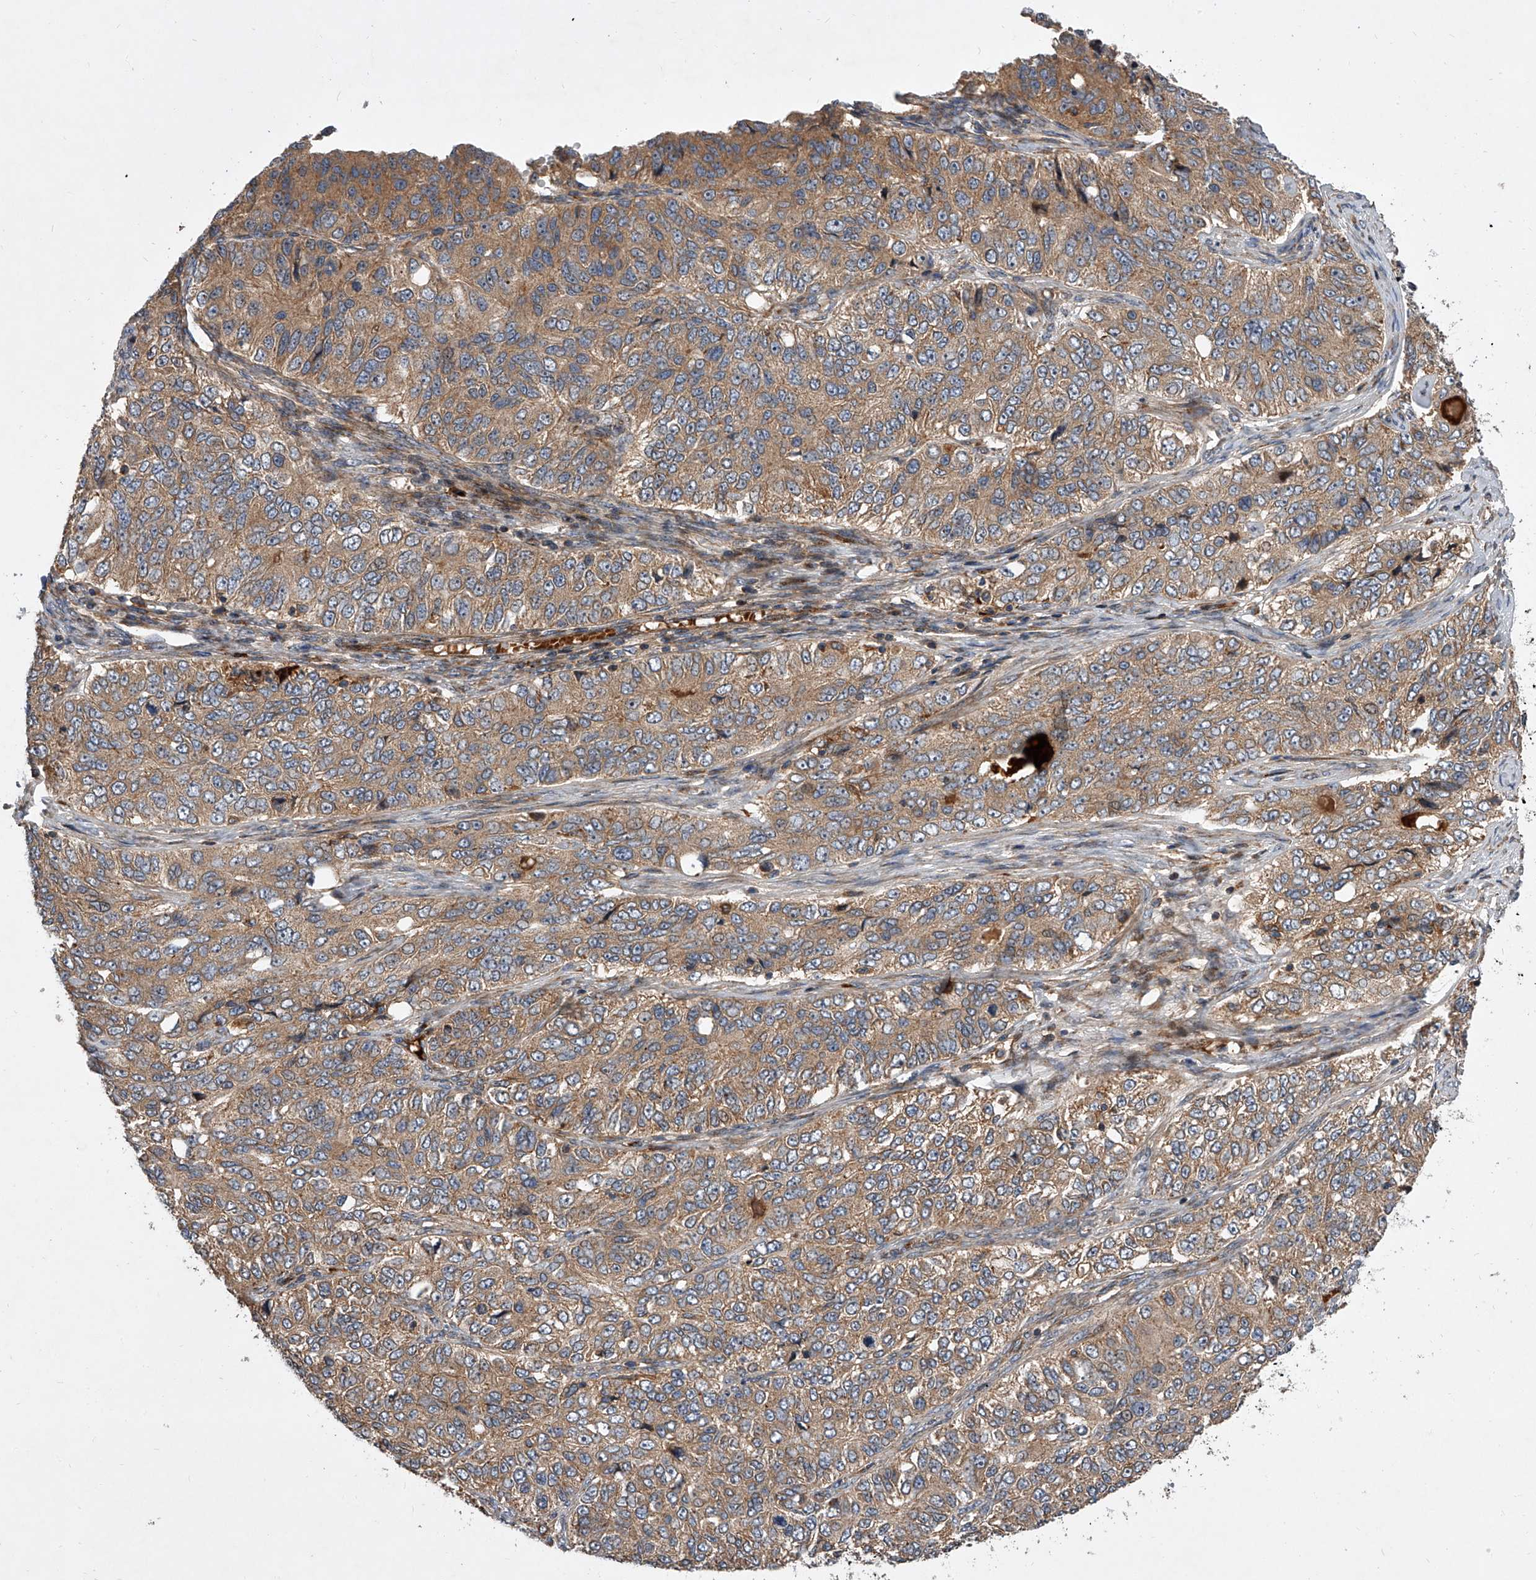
{"staining": {"intensity": "moderate", "quantity": ">75%", "location": "cytoplasmic/membranous"}, "tissue": "ovarian cancer", "cell_type": "Tumor cells", "image_type": "cancer", "snomed": [{"axis": "morphology", "description": "Carcinoma, endometroid"}, {"axis": "topography", "description": "Ovary"}], "caption": "The photomicrograph exhibits staining of ovarian cancer (endometroid carcinoma), revealing moderate cytoplasmic/membranous protein positivity (brown color) within tumor cells.", "gene": "USP47", "patient": {"sex": "female", "age": 51}}